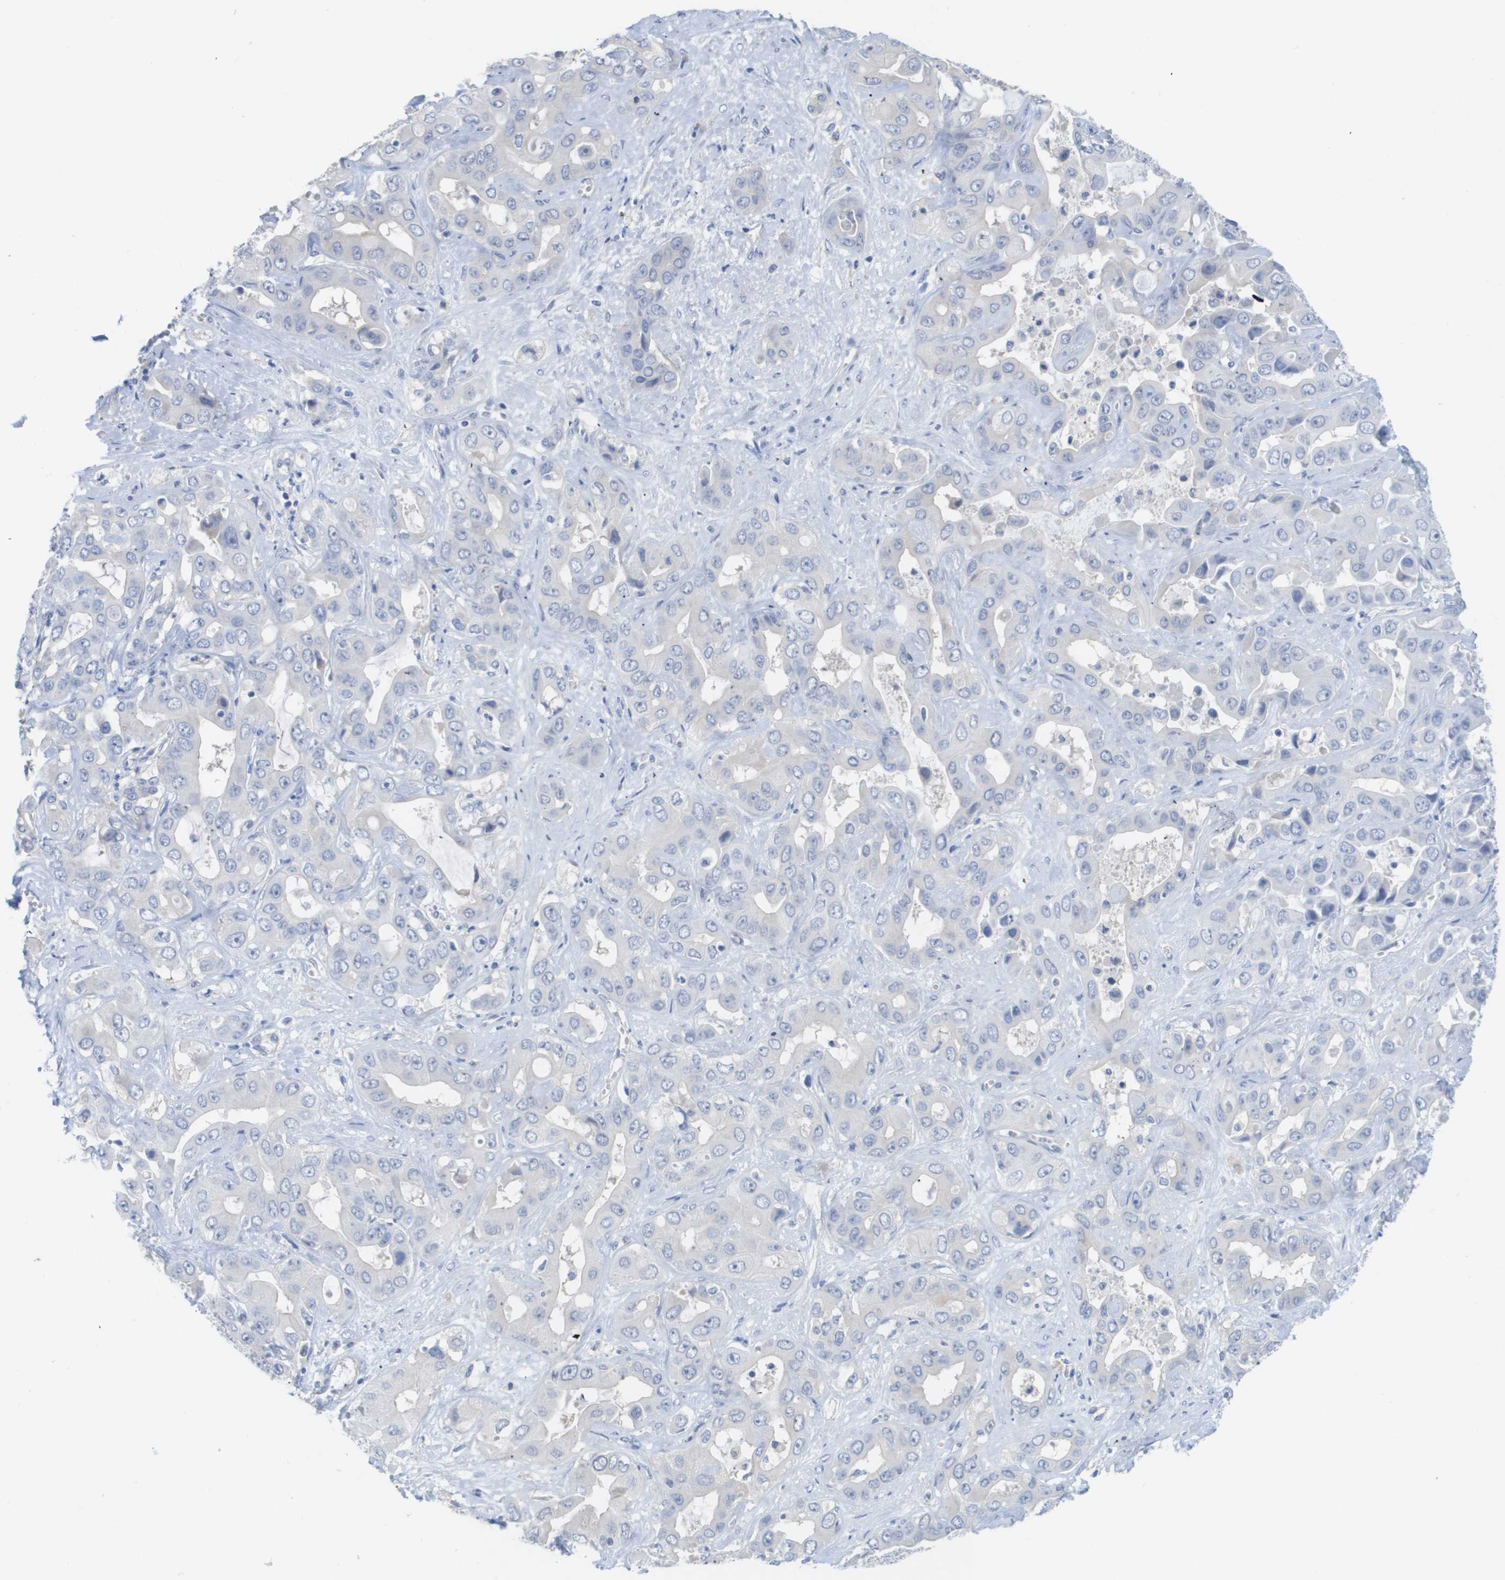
{"staining": {"intensity": "negative", "quantity": "none", "location": "none"}, "tissue": "liver cancer", "cell_type": "Tumor cells", "image_type": "cancer", "snomed": [{"axis": "morphology", "description": "Cholangiocarcinoma"}, {"axis": "topography", "description": "Liver"}], "caption": "Photomicrograph shows no protein positivity in tumor cells of liver cancer (cholangiocarcinoma) tissue. Brightfield microscopy of immunohistochemistry stained with DAB (3,3'-diaminobenzidine) (brown) and hematoxylin (blue), captured at high magnification.", "gene": "MYL3", "patient": {"sex": "female", "age": 52}}